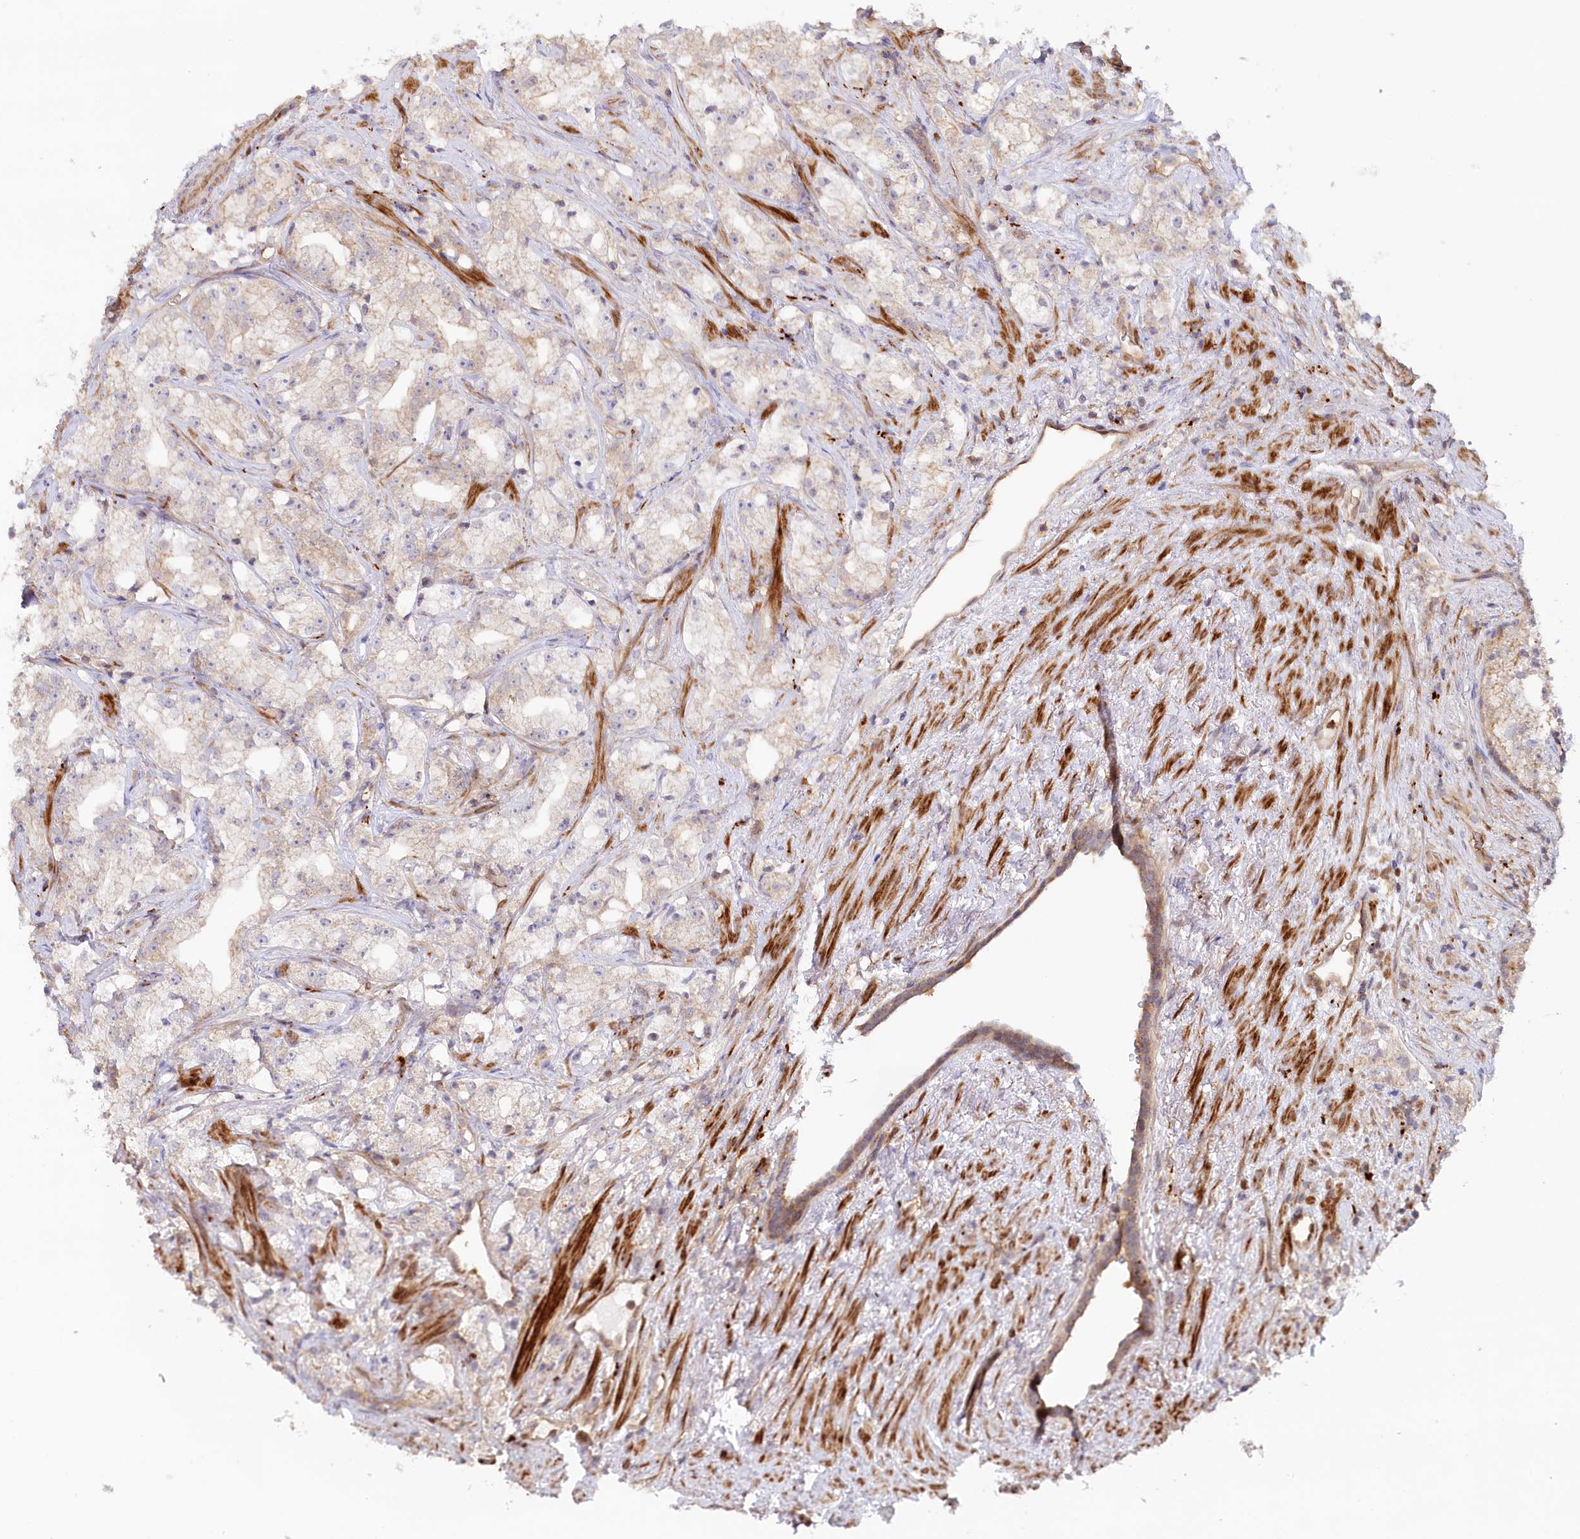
{"staining": {"intensity": "weak", "quantity": "<25%", "location": "cytoplasmic/membranous"}, "tissue": "prostate cancer", "cell_type": "Tumor cells", "image_type": "cancer", "snomed": [{"axis": "morphology", "description": "Adenocarcinoma, High grade"}, {"axis": "topography", "description": "Prostate"}], "caption": "Tumor cells are negative for protein expression in human prostate adenocarcinoma (high-grade).", "gene": "GBE1", "patient": {"sex": "male", "age": 64}}